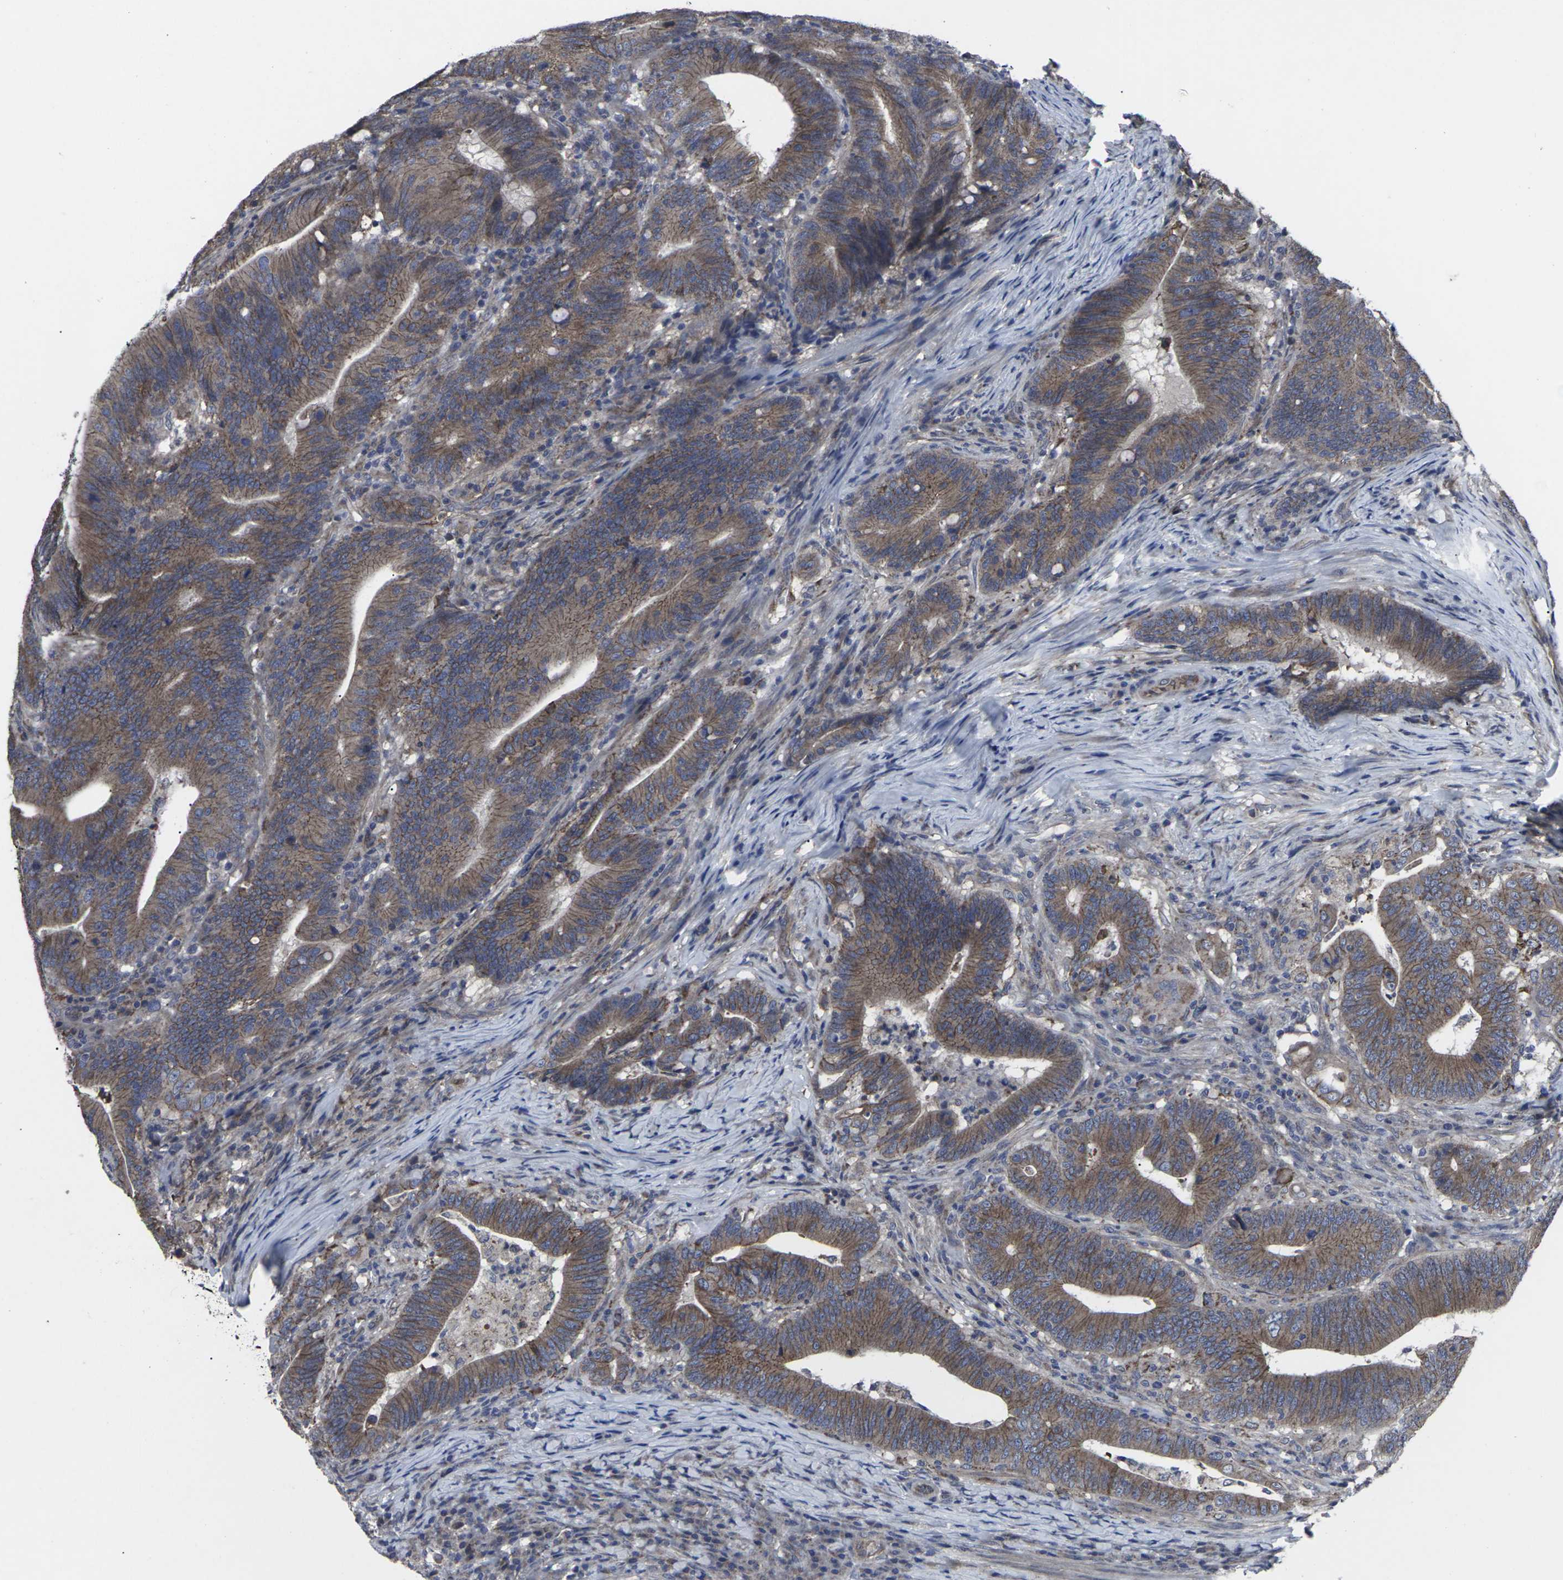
{"staining": {"intensity": "moderate", "quantity": ">75%", "location": "cytoplasmic/membranous"}, "tissue": "colorectal cancer", "cell_type": "Tumor cells", "image_type": "cancer", "snomed": [{"axis": "morphology", "description": "Normal tissue, NOS"}, {"axis": "morphology", "description": "Adenocarcinoma, NOS"}, {"axis": "topography", "description": "Colon"}], "caption": "Protein expression analysis of human colorectal cancer reveals moderate cytoplasmic/membranous expression in about >75% of tumor cells.", "gene": "MAPKAPK2", "patient": {"sex": "female", "age": 66}}